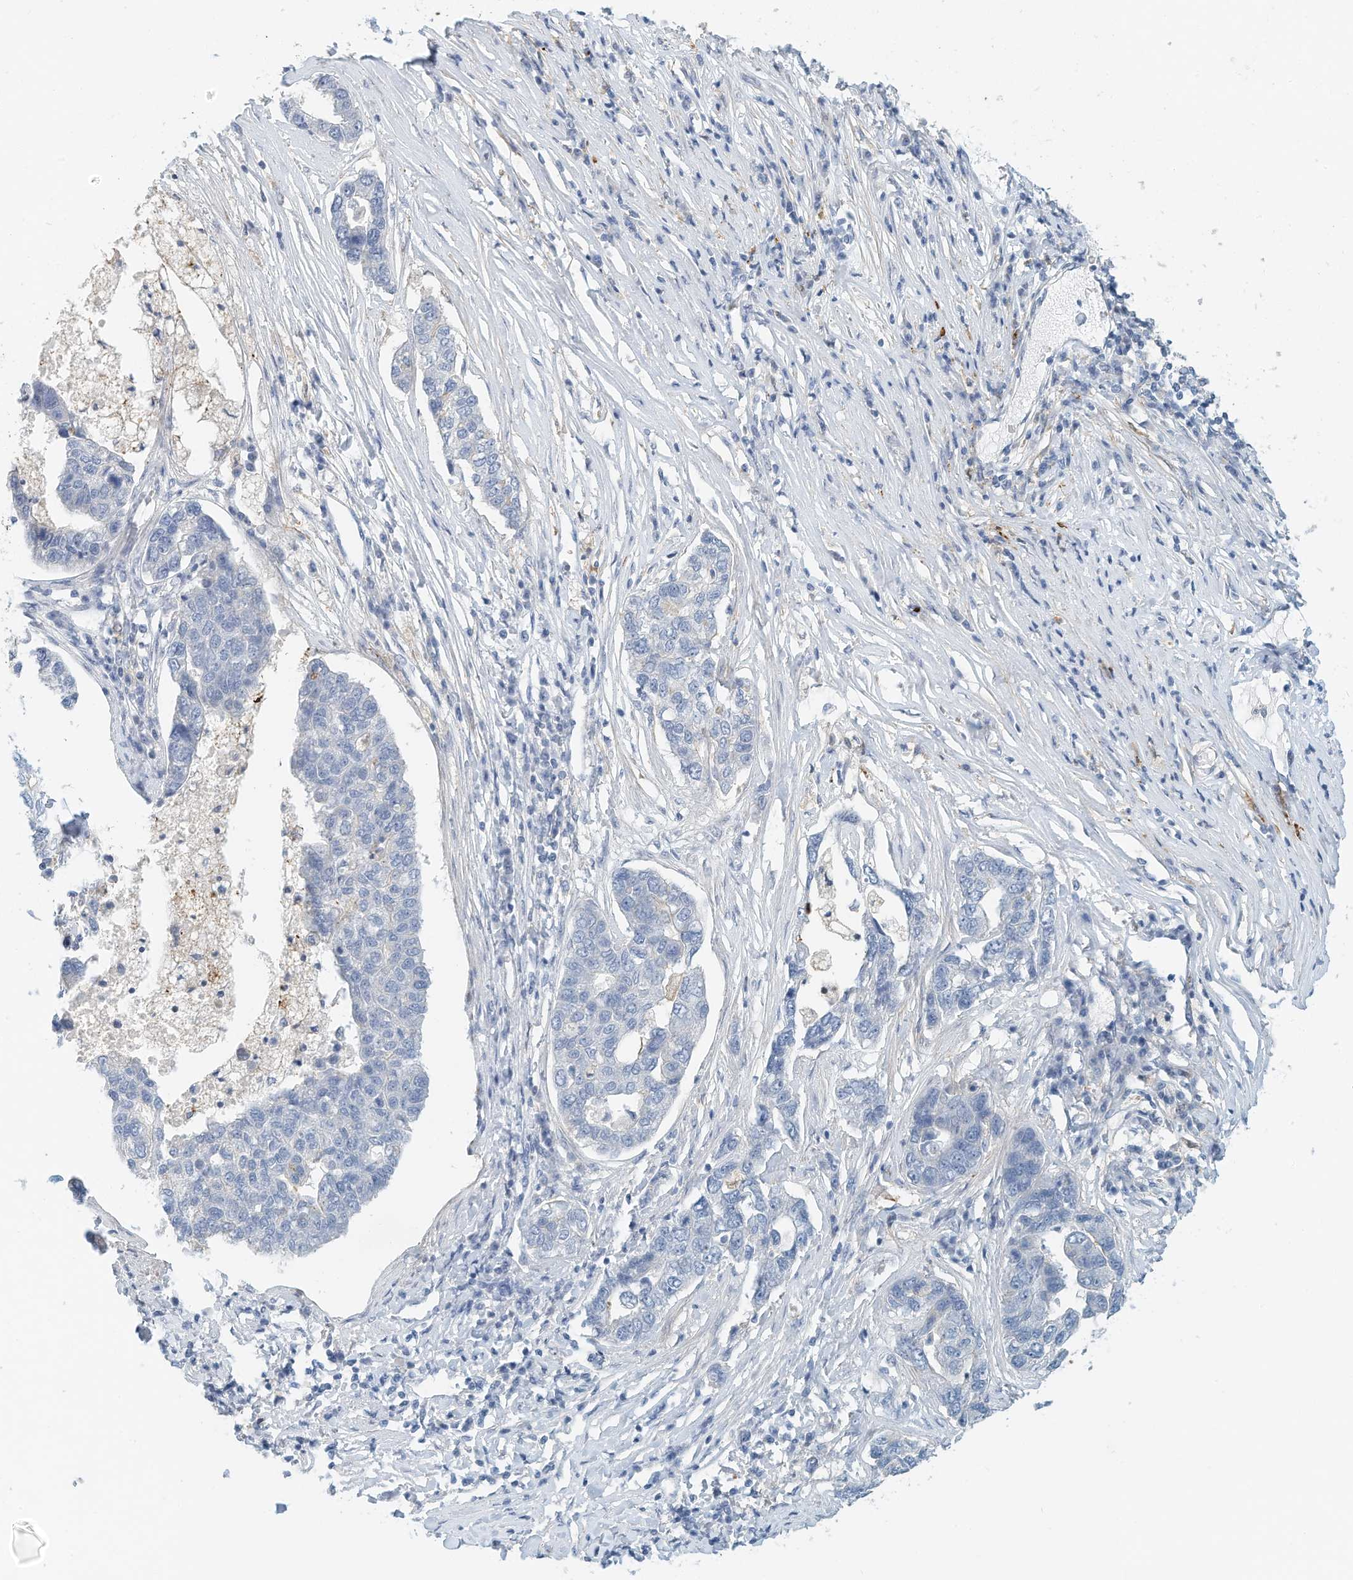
{"staining": {"intensity": "negative", "quantity": "none", "location": "none"}, "tissue": "pancreatic cancer", "cell_type": "Tumor cells", "image_type": "cancer", "snomed": [{"axis": "morphology", "description": "Adenocarcinoma, NOS"}, {"axis": "topography", "description": "Pancreas"}], "caption": "Tumor cells are negative for brown protein staining in pancreatic cancer (adenocarcinoma).", "gene": "MICAL1", "patient": {"sex": "female", "age": 61}}